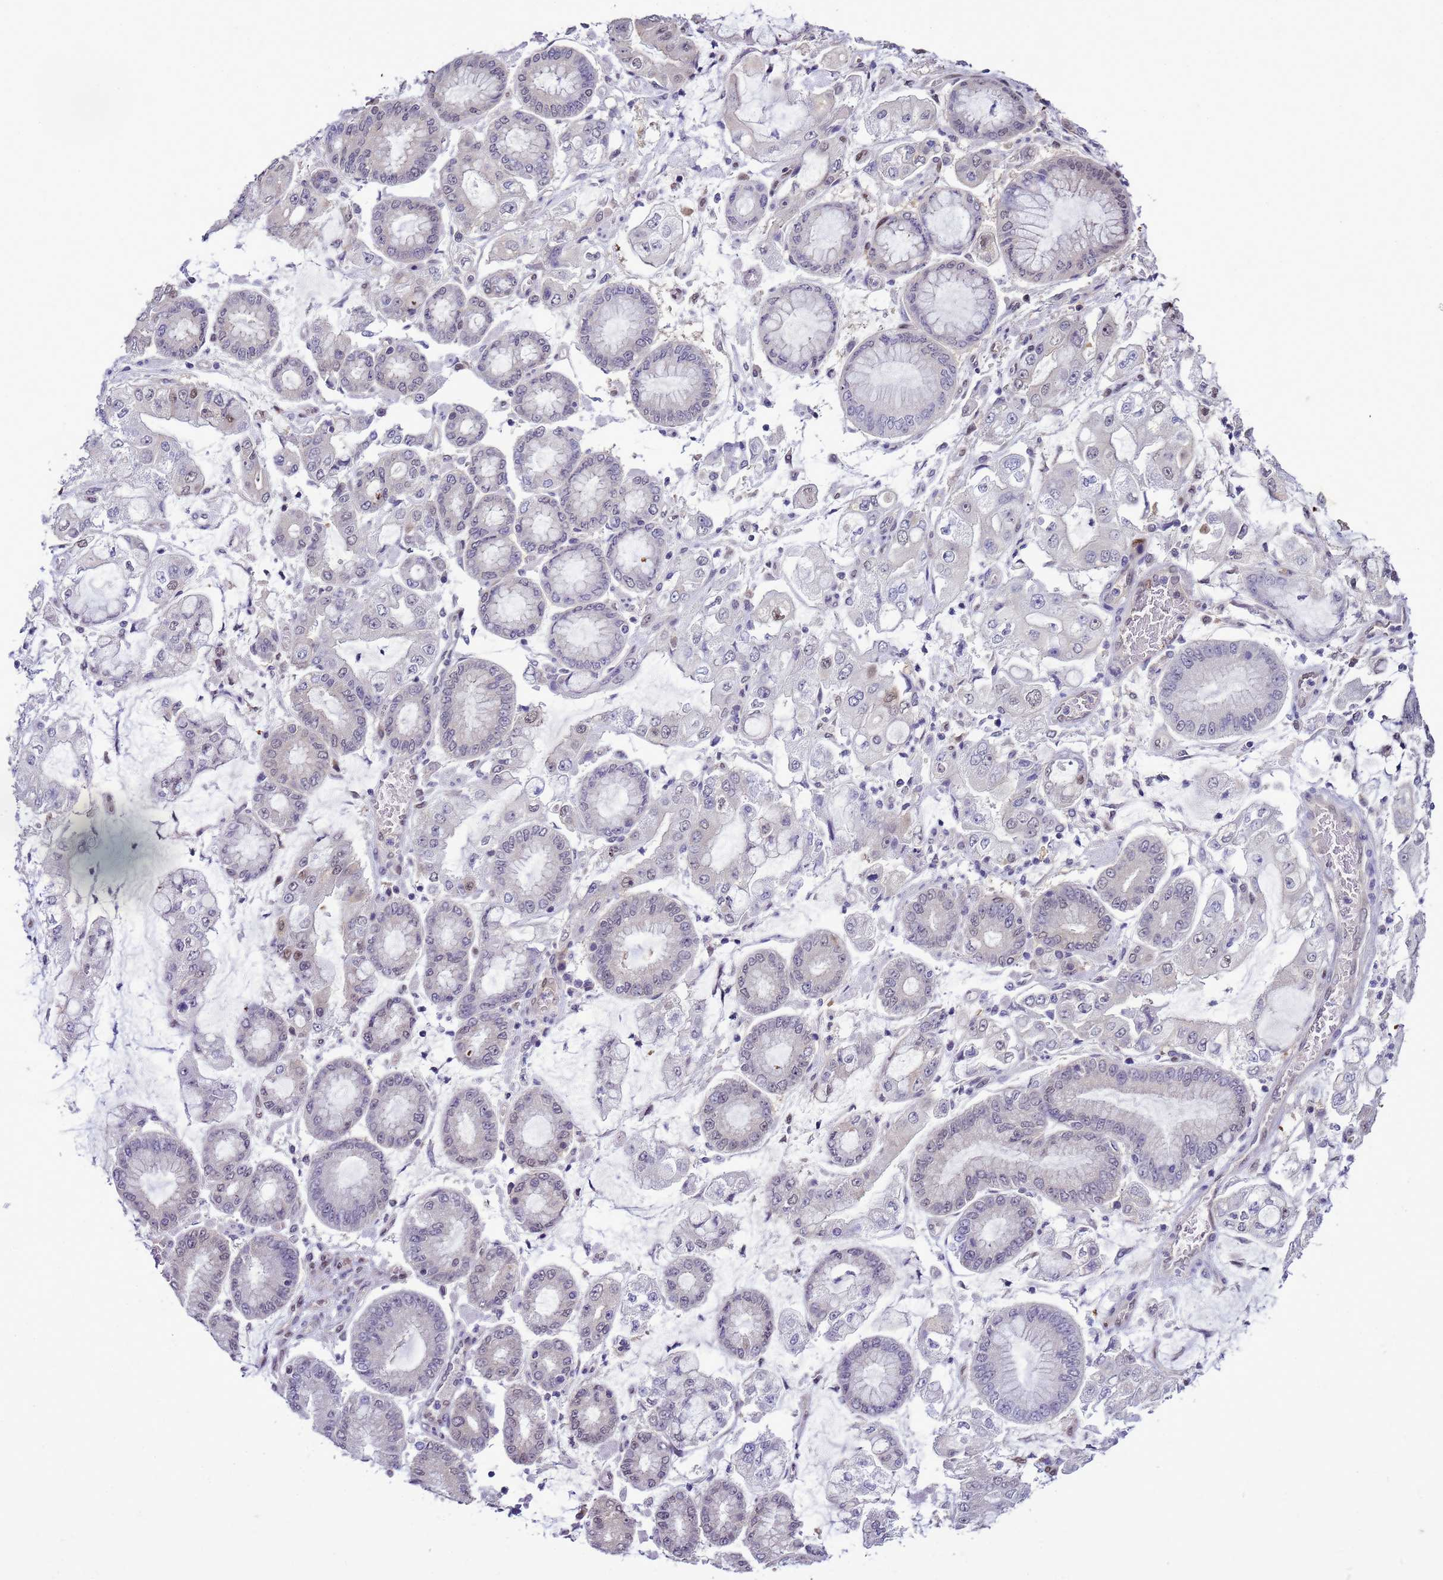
{"staining": {"intensity": "negative", "quantity": "none", "location": "none"}, "tissue": "stomach cancer", "cell_type": "Tumor cells", "image_type": "cancer", "snomed": [{"axis": "morphology", "description": "Adenocarcinoma, NOS"}, {"axis": "topography", "description": "Stomach"}], "caption": "Immunohistochemistry (IHC) photomicrograph of neoplastic tissue: human adenocarcinoma (stomach) stained with DAB (3,3'-diaminobenzidine) exhibits no significant protein positivity in tumor cells. The staining was performed using DAB to visualize the protein expression in brown, while the nuclei were stained in blue with hematoxylin (Magnification: 20x).", "gene": "DDI2", "patient": {"sex": "male", "age": 76}}